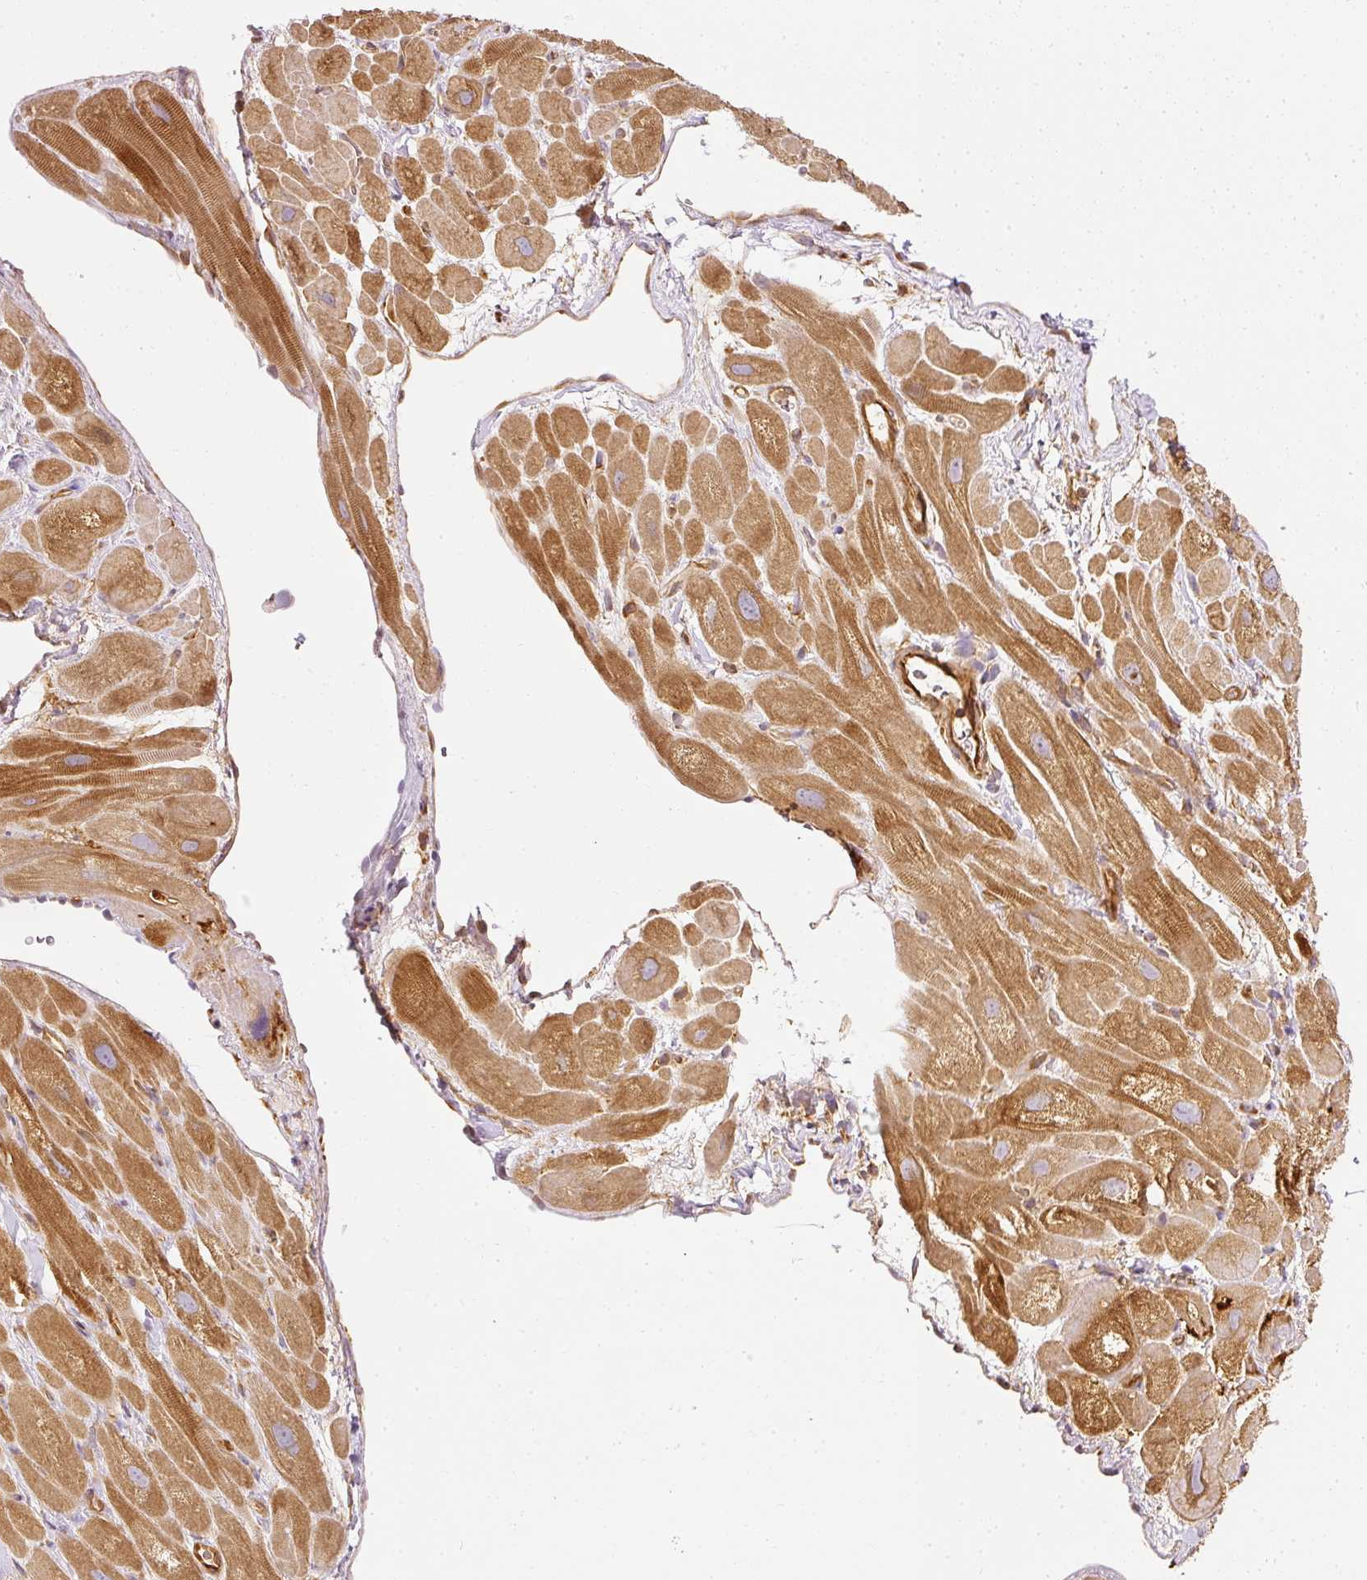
{"staining": {"intensity": "moderate", "quantity": "25%-75%", "location": "cytoplasmic/membranous"}, "tissue": "heart muscle", "cell_type": "Cardiomyocytes", "image_type": "normal", "snomed": [{"axis": "morphology", "description": "Normal tissue, NOS"}, {"axis": "topography", "description": "Heart"}], "caption": "Protein positivity by immunohistochemistry exhibits moderate cytoplasmic/membranous staining in approximately 25%-75% of cardiomyocytes in benign heart muscle.", "gene": "ARMH3", "patient": {"sex": "male", "age": 49}}